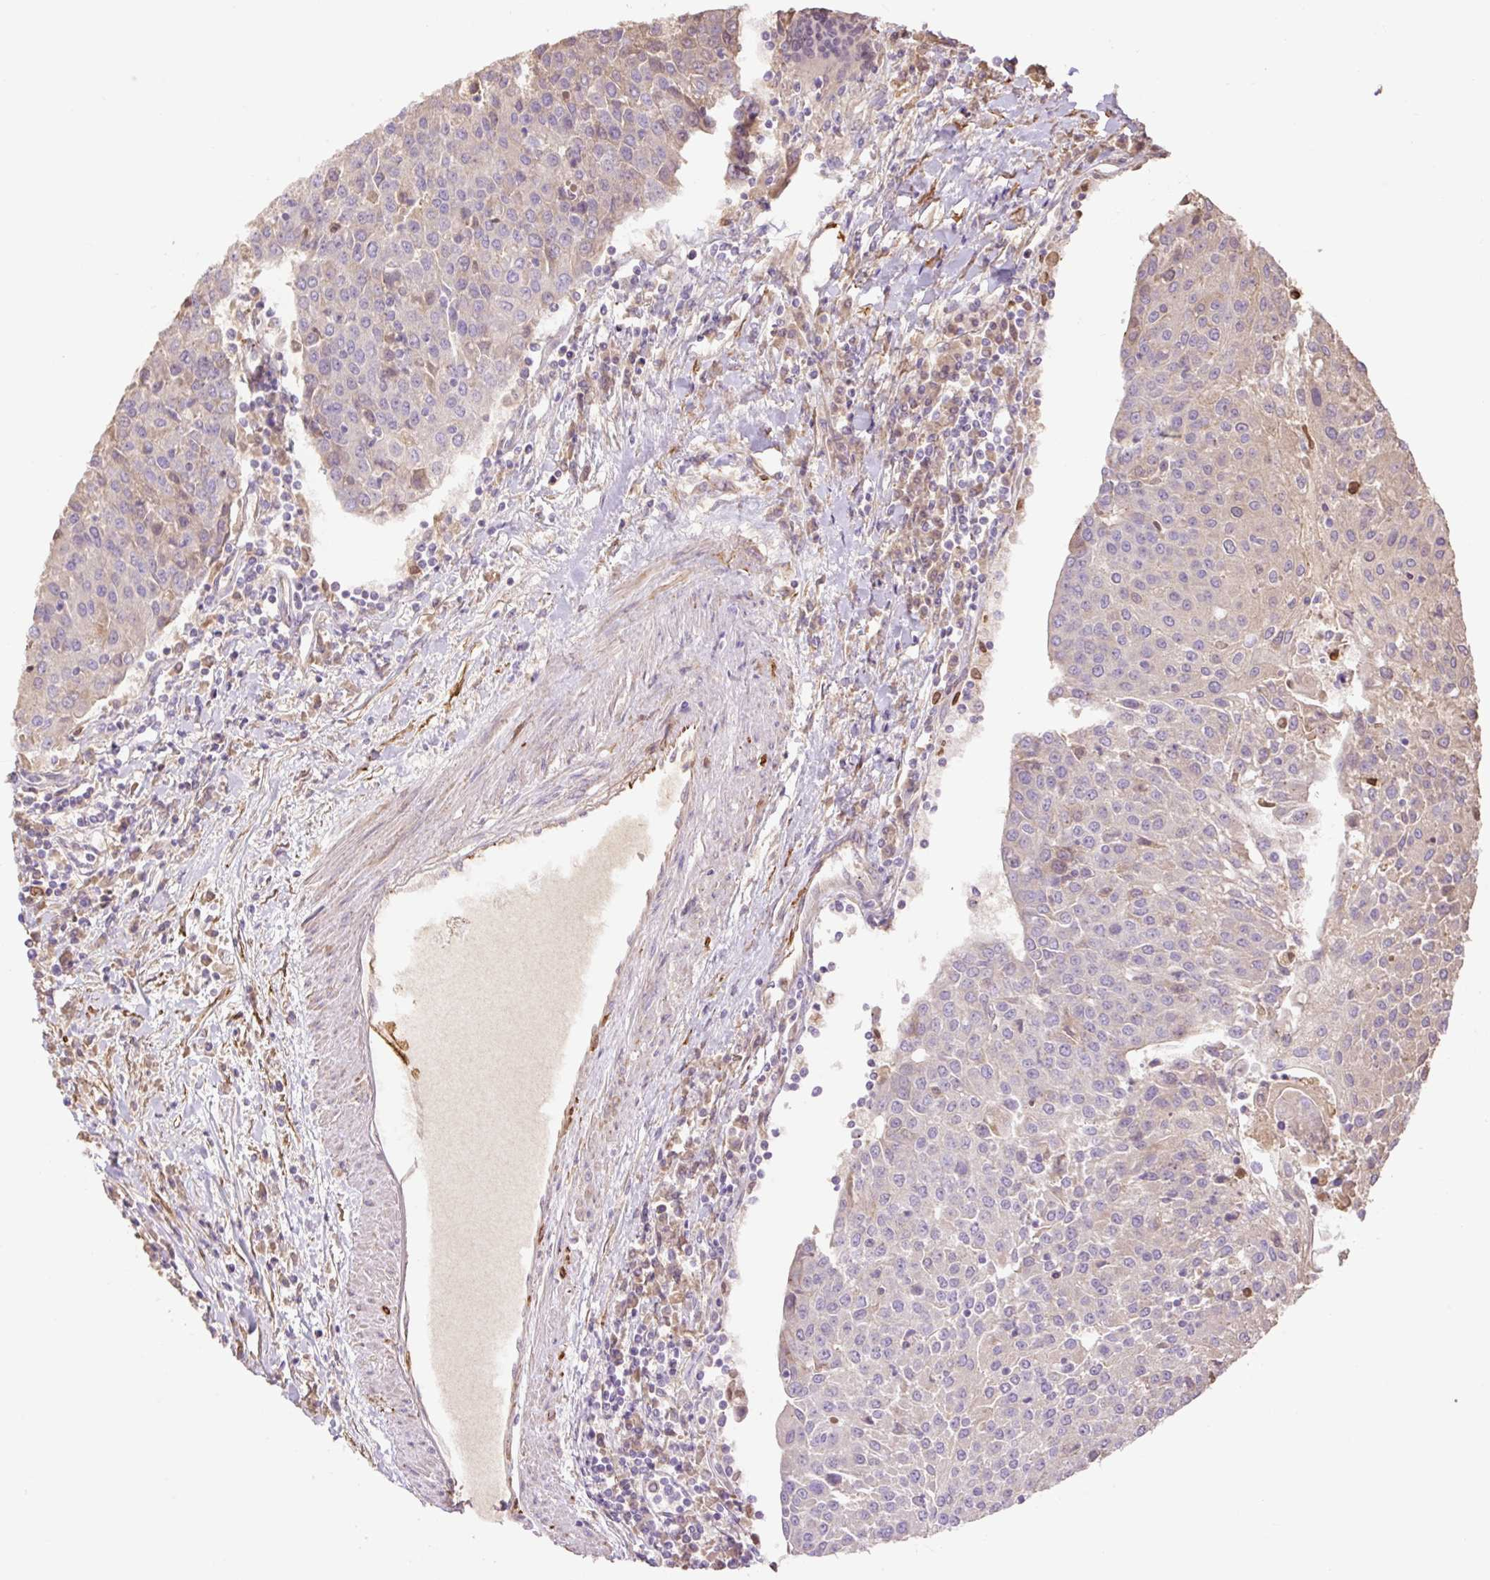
{"staining": {"intensity": "negative", "quantity": "none", "location": "none"}, "tissue": "urothelial cancer", "cell_type": "Tumor cells", "image_type": "cancer", "snomed": [{"axis": "morphology", "description": "Urothelial carcinoma, High grade"}, {"axis": "topography", "description": "Urinary bladder"}], "caption": "Immunohistochemical staining of human urothelial cancer exhibits no significant expression in tumor cells.", "gene": "DESI1", "patient": {"sex": "female", "age": 85}}